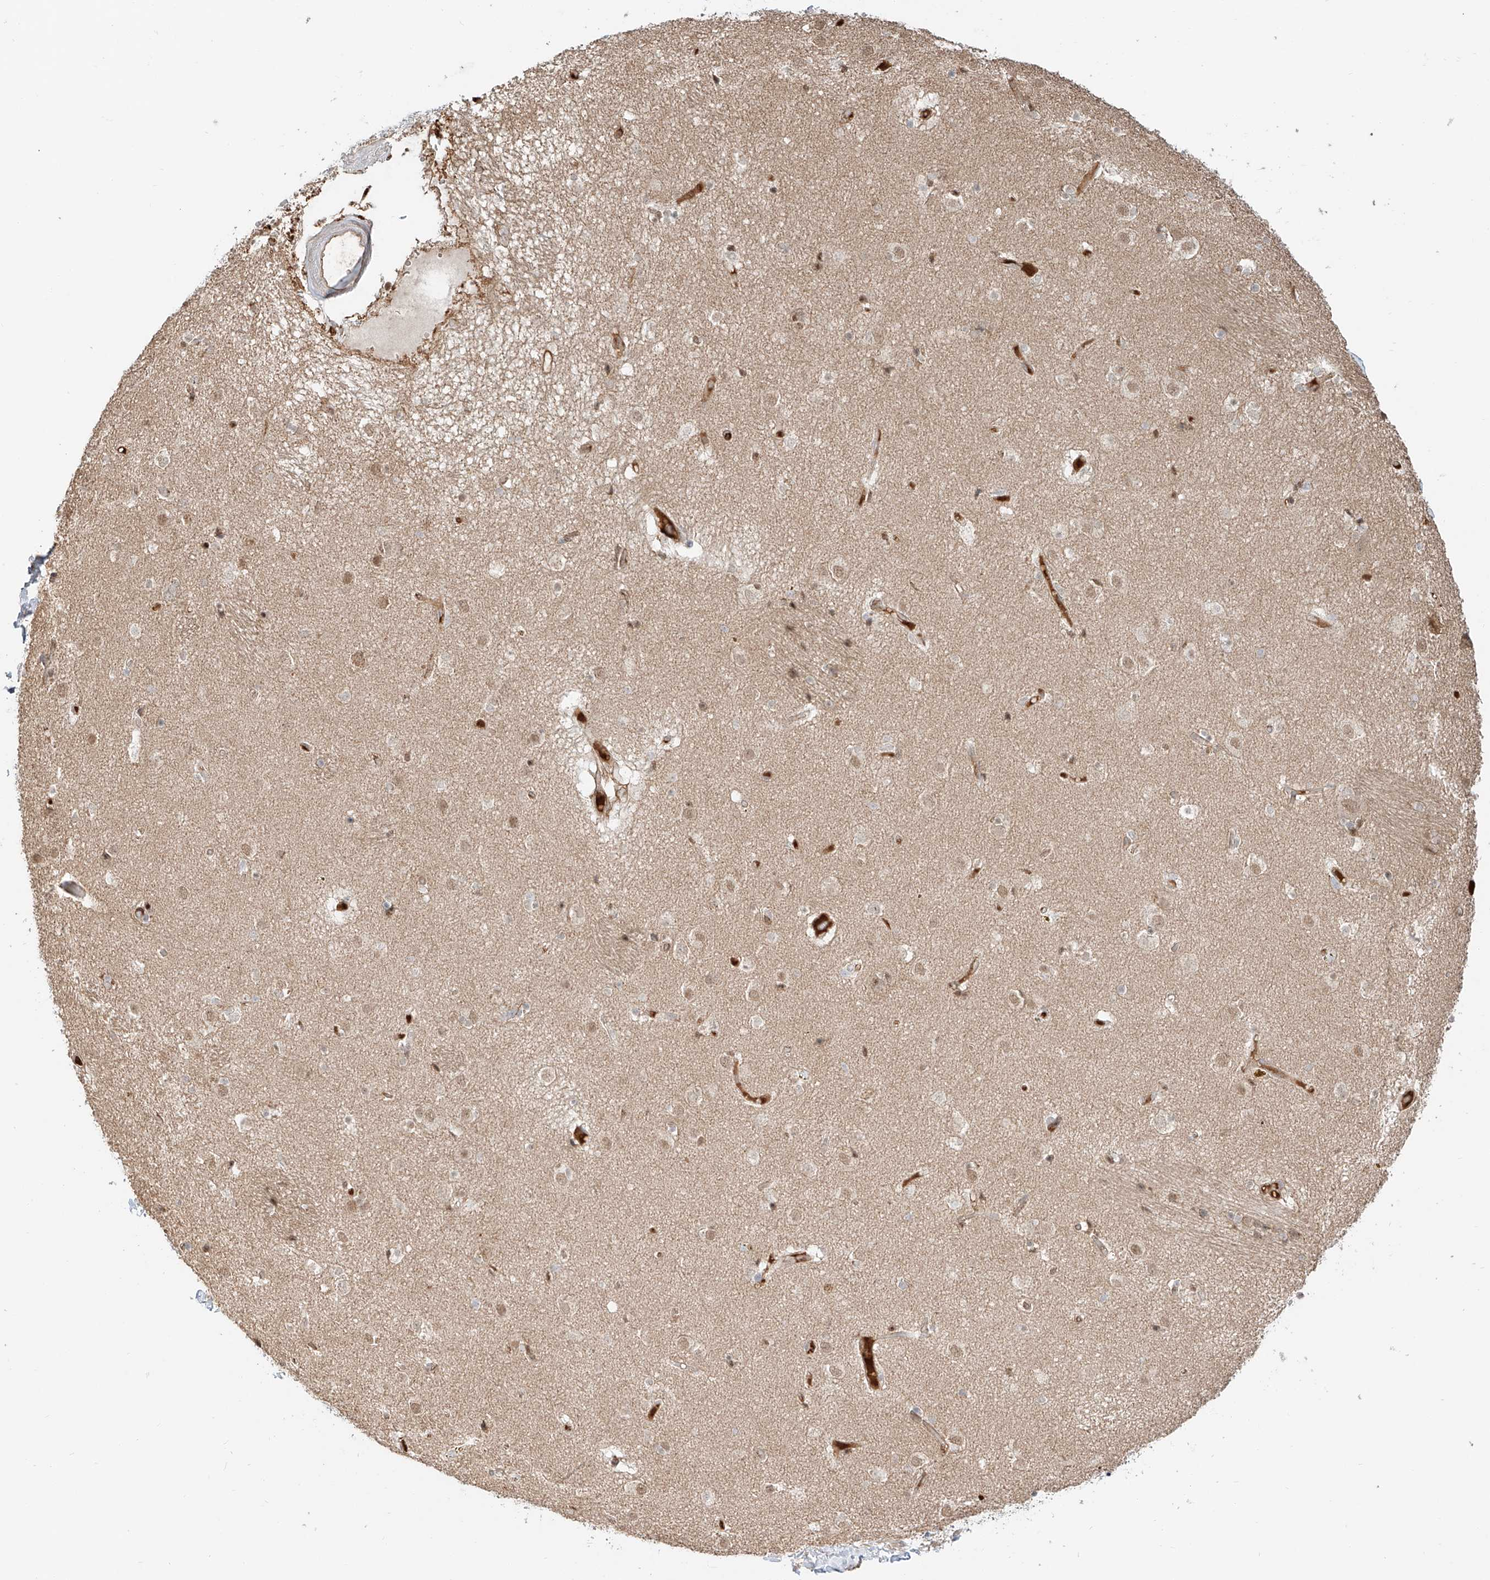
{"staining": {"intensity": "moderate", "quantity": "<25%", "location": "cytoplasmic/membranous,nuclear"}, "tissue": "caudate", "cell_type": "Glial cells", "image_type": "normal", "snomed": [{"axis": "morphology", "description": "Normal tissue, NOS"}, {"axis": "topography", "description": "Lateral ventricle wall"}], "caption": "High-power microscopy captured an immunohistochemistry (IHC) image of unremarkable caudate, revealing moderate cytoplasmic/membranous,nuclear positivity in approximately <25% of glial cells.", "gene": "CEP162", "patient": {"sex": "male", "age": 70}}